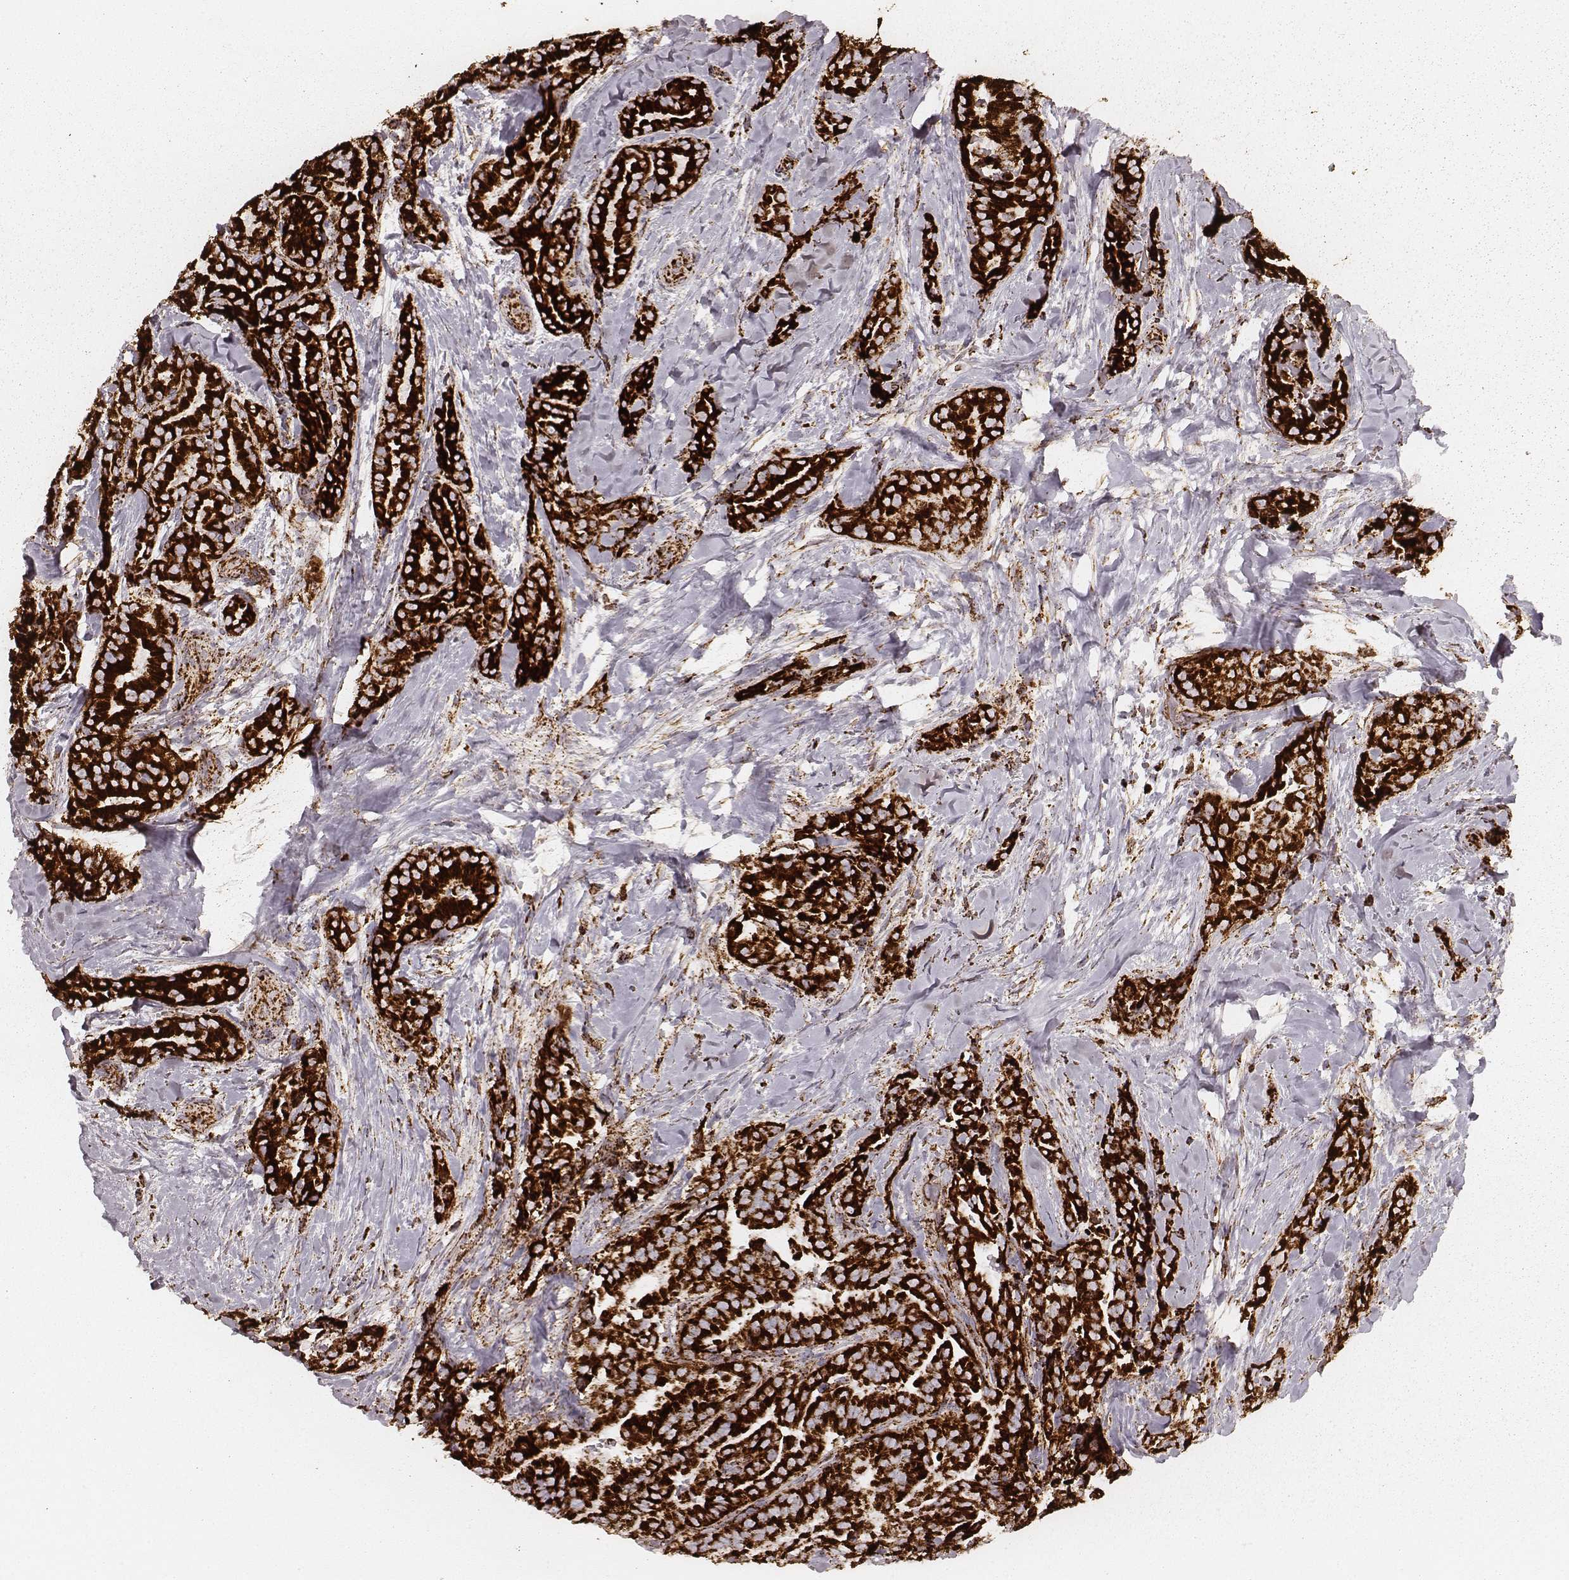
{"staining": {"intensity": "strong", "quantity": ">75%", "location": "cytoplasmic/membranous"}, "tissue": "thyroid cancer", "cell_type": "Tumor cells", "image_type": "cancer", "snomed": [{"axis": "morphology", "description": "Papillary adenocarcinoma, NOS"}, {"axis": "topography", "description": "Thyroid gland"}], "caption": "This histopathology image demonstrates papillary adenocarcinoma (thyroid) stained with IHC to label a protein in brown. The cytoplasmic/membranous of tumor cells show strong positivity for the protein. Nuclei are counter-stained blue.", "gene": "CS", "patient": {"sex": "male", "age": 61}}